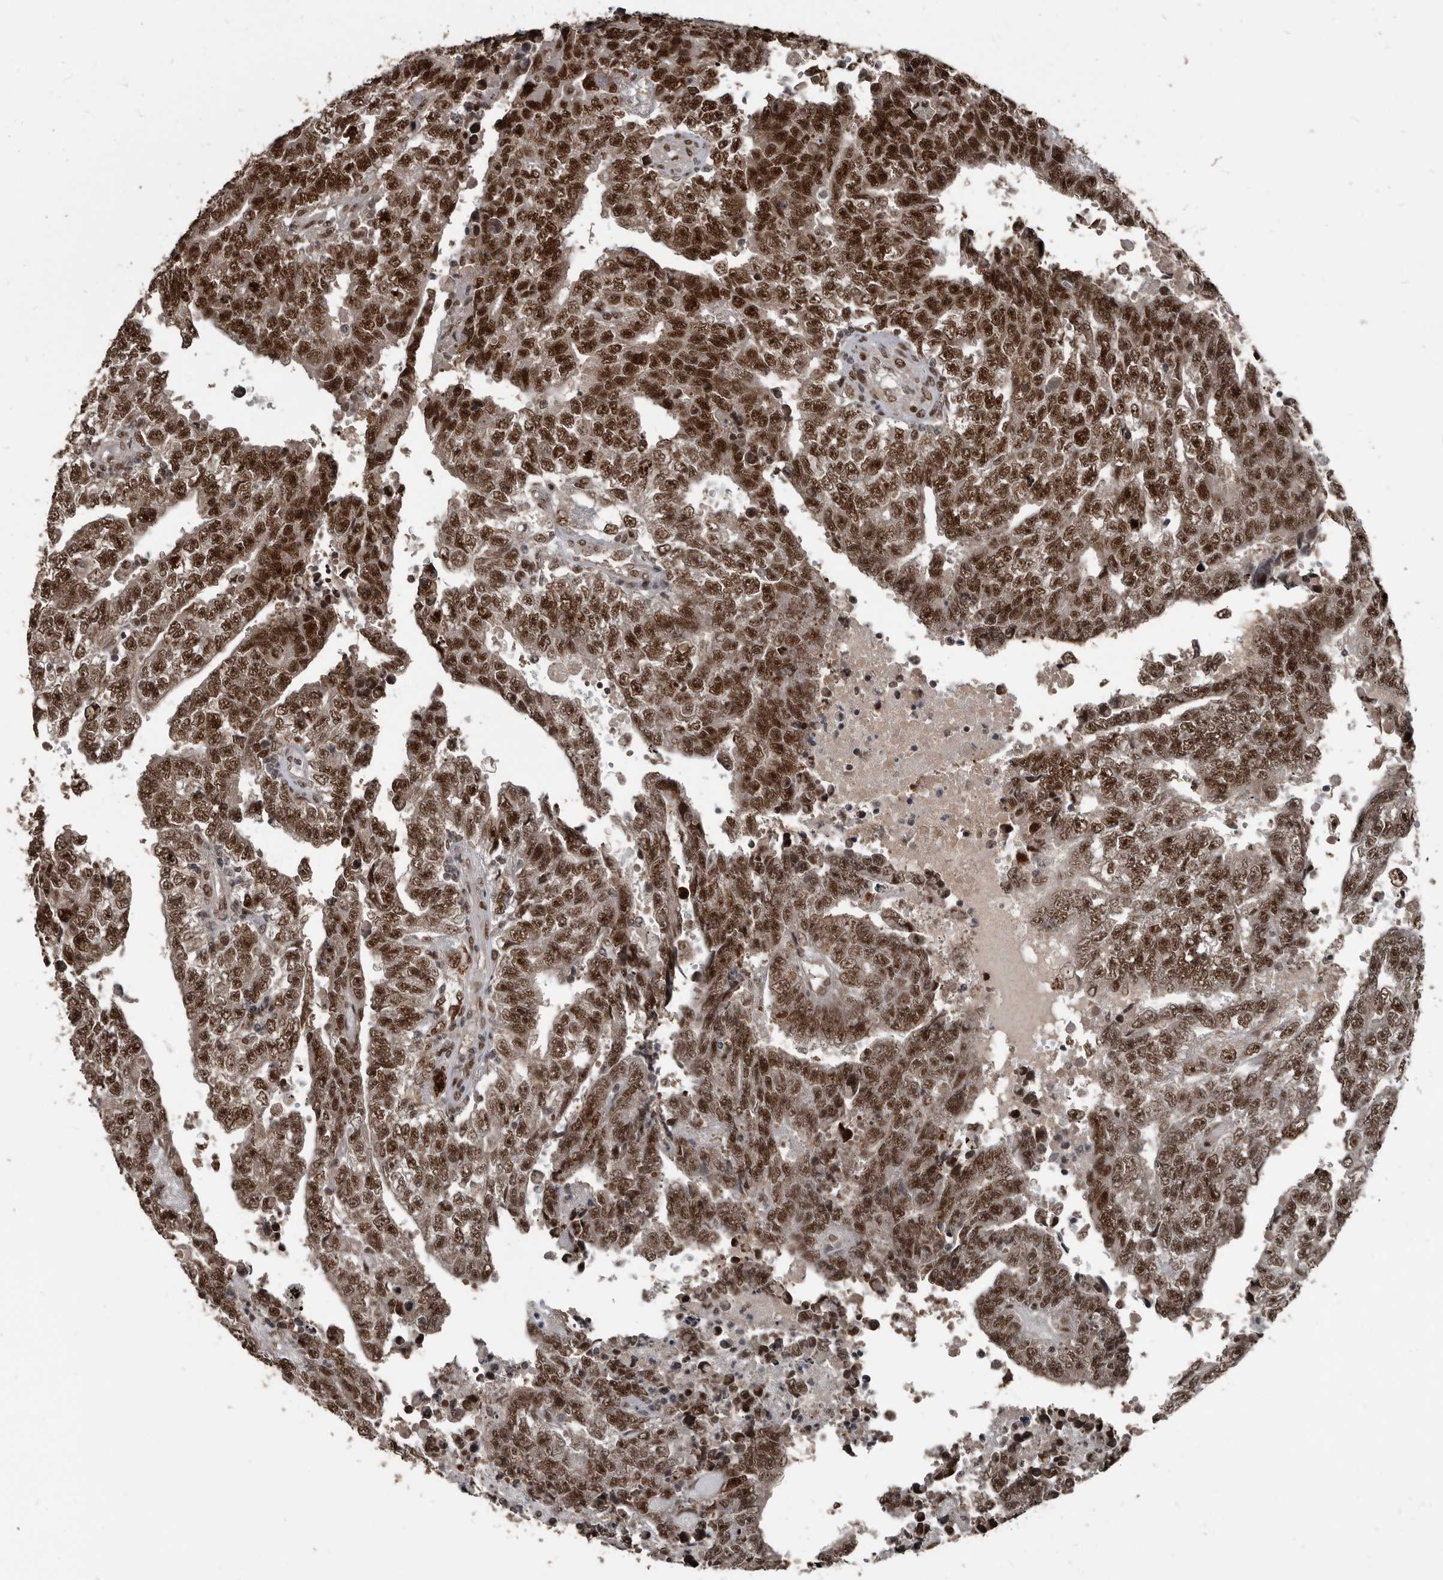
{"staining": {"intensity": "strong", "quantity": ">75%", "location": "nuclear"}, "tissue": "testis cancer", "cell_type": "Tumor cells", "image_type": "cancer", "snomed": [{"axis": "morphology", "description": "Carcinoma, Embryonal, NOS"}, {"axis": "topography", "description": "Testis"}], "caption": "Testis cancer stained with a protein marker reveals strong staining in tumor cells.", "gene": "CHD1L", "patient": {"sex": "male", "age": 25}}